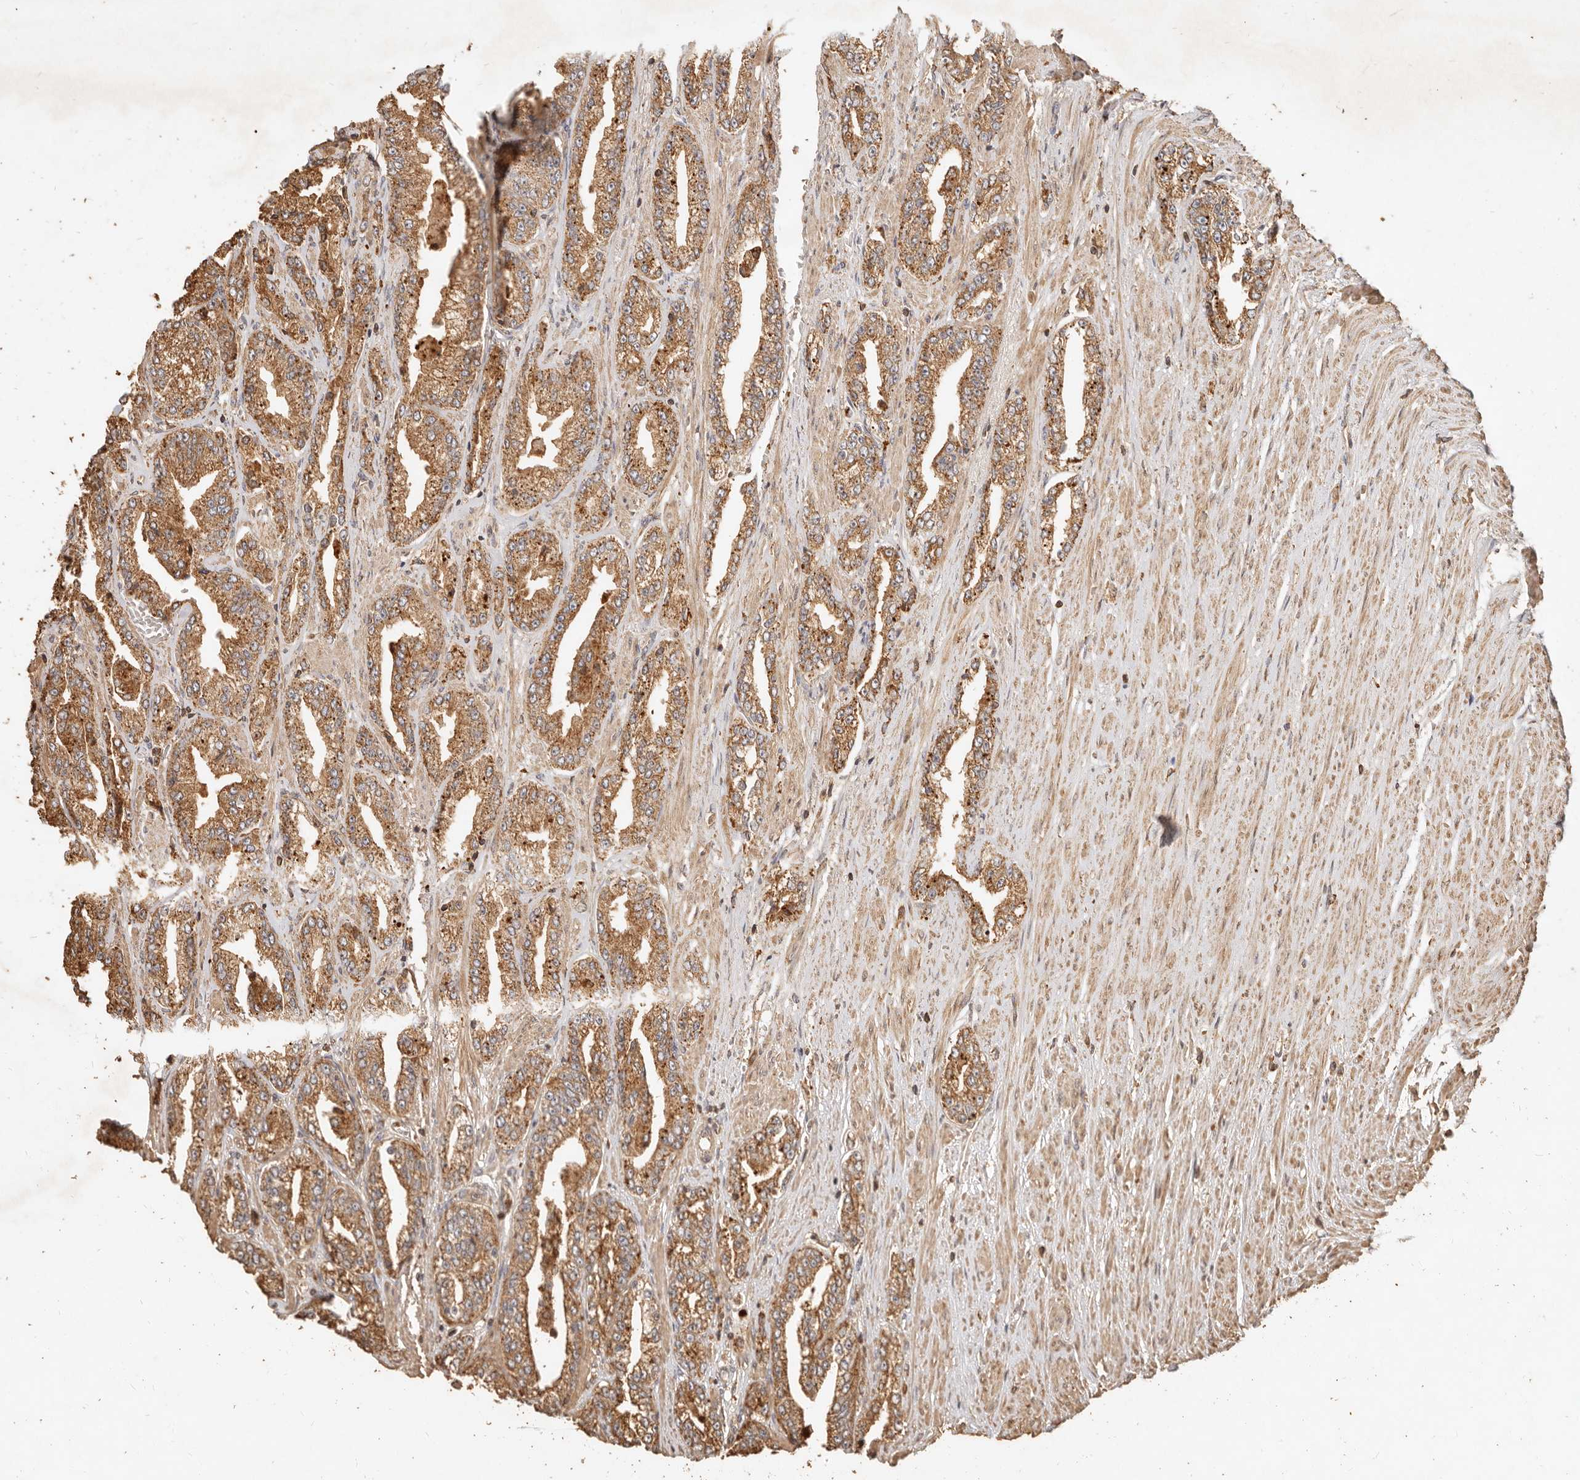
{"staining": {"intensity": "moderate", "quantity": ">75%", "location": "cytoplasmic/membranous"}, "tissue": "prostate cancer", "cell_type": "Tumor cells", "image_type": "cancer", "snomed": [{"axis": "morphology", "description": "Adenocarcinoma, High grade"}, {"axis": "topography", "description": "Prostate"}], "caption": "Prostate cancer (adenocarcinoma (high-grade)) stained with a protein marker exhibits moderate staining in tumor cells.", "gene": "FAM180B", "patient": {"sex": "male", "age": 71}}